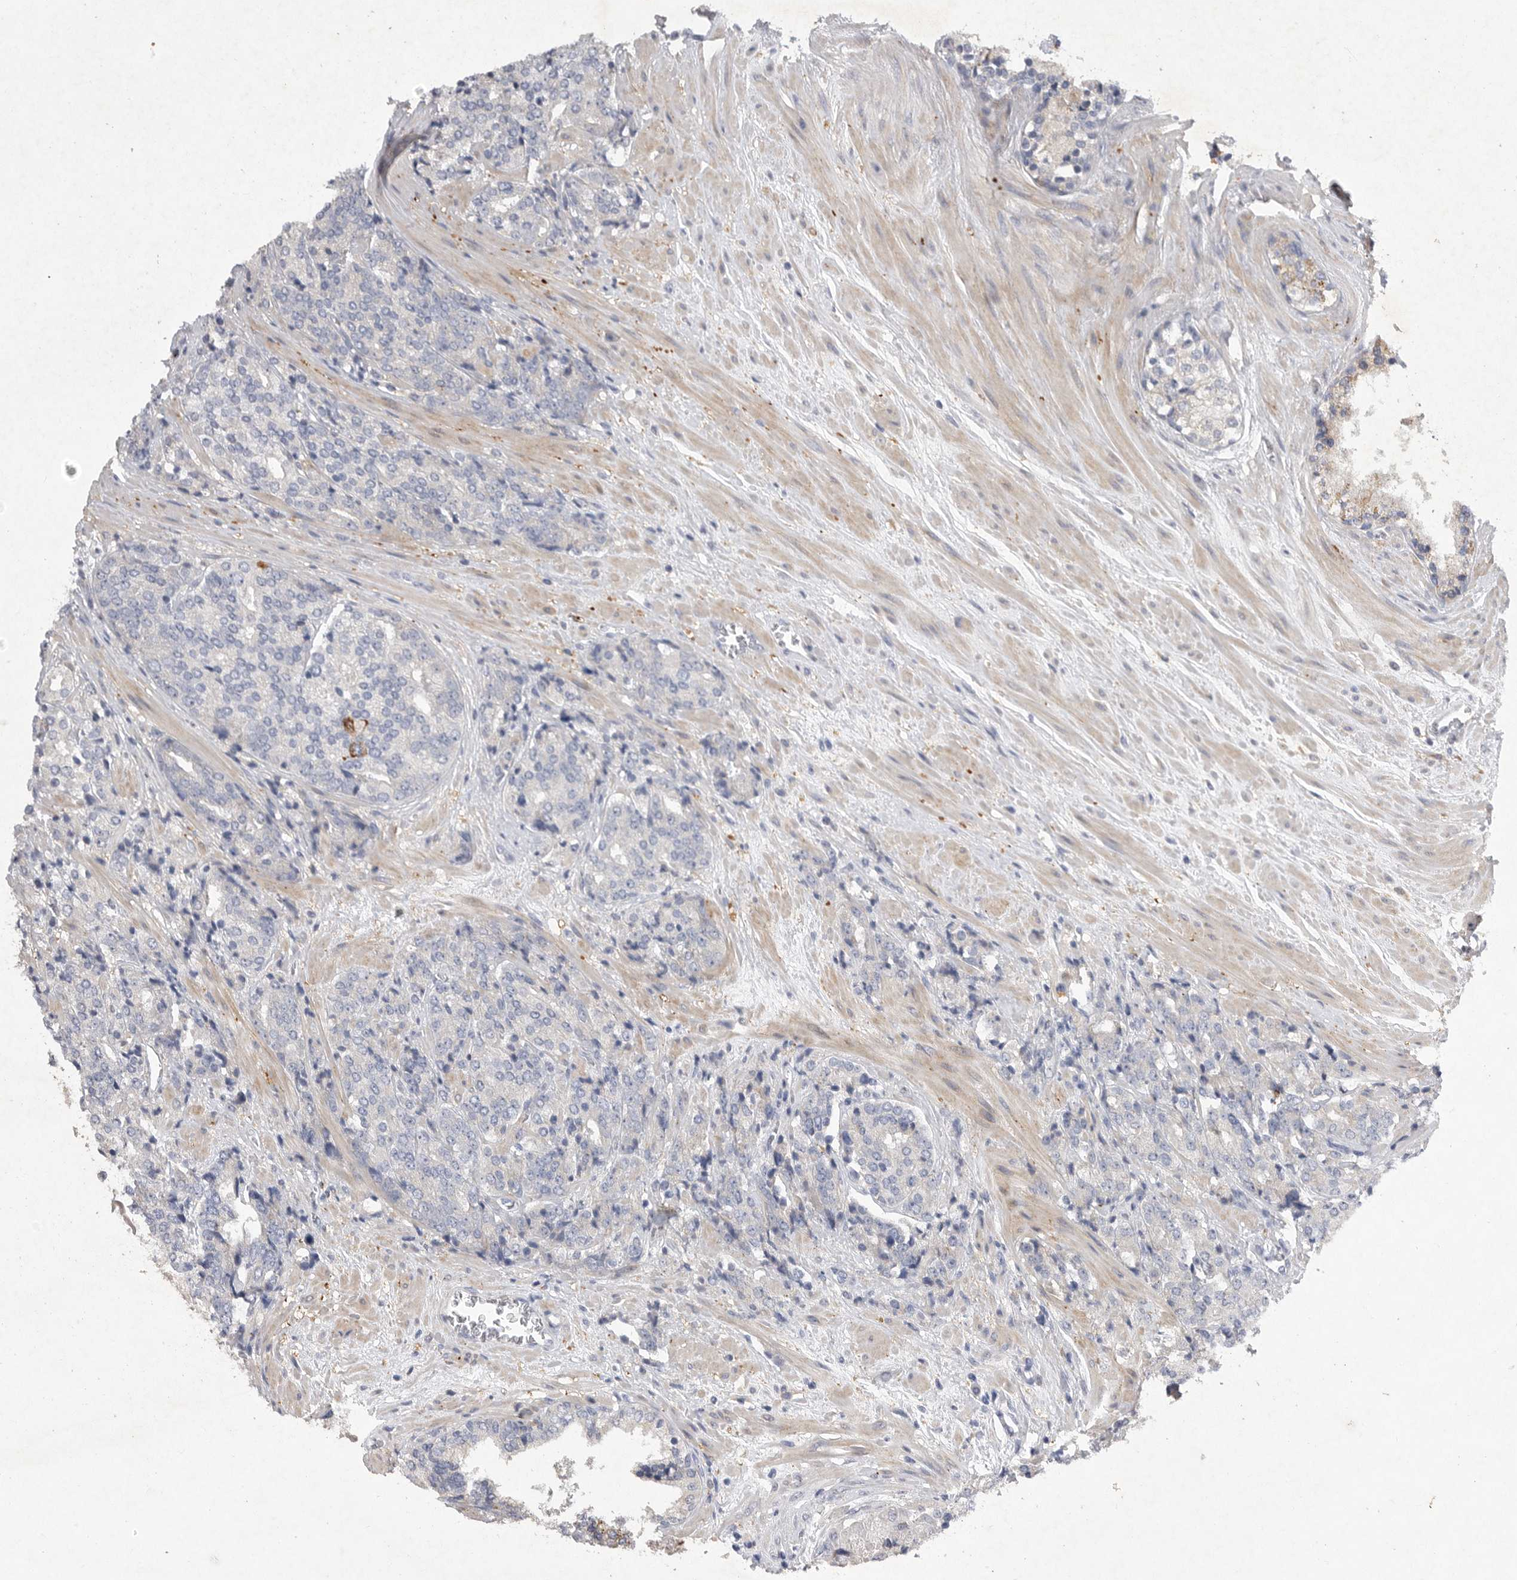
{"staining": {"intensity": "negative", "quantity": "none", "location": "none"}, "tissue": "prostate cancer", "cell_type": "Tumor cells", "image_type": "cancer", "snomed": [{"axis": "morphology", "description": "Adenocarcinoma, High grade"}, {"axis": "topography", "description": "Prostate"}], "caption": "The immunohistochemistry photomicrograph has no significant staining in tumor cells of prostate adenocarcinoma (high-grade) tissue. (DAB (3,3'-diaminobenzidine) IHC visualized using brightfield microscopy, high magnification).", "gene": "EDEM3", "patient": {"sex": "male", "age": 71}}